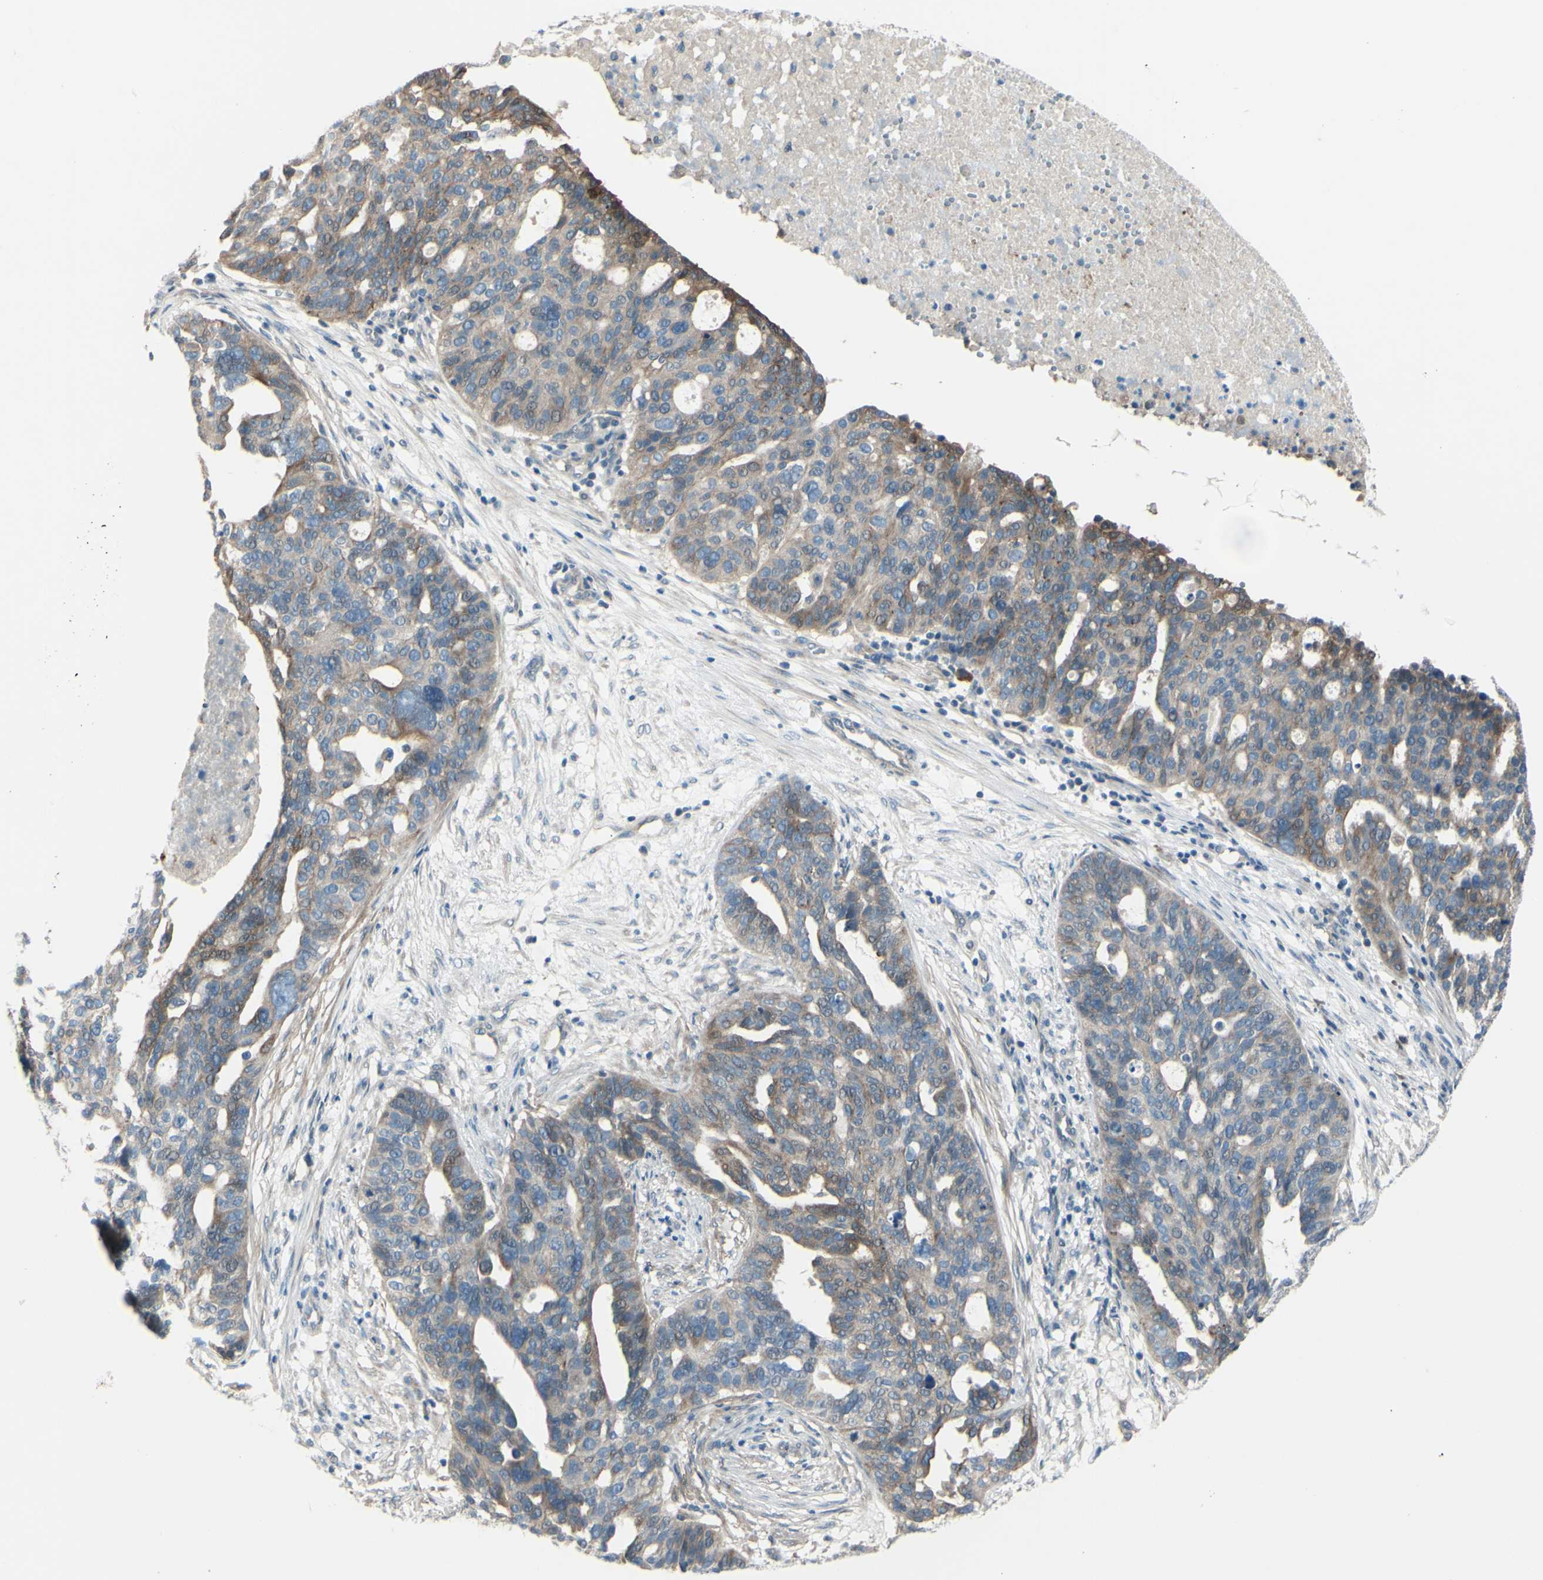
{"staining": {"intensity": "moderate", "quantity": ">75%", "location": "cytoplasmic/membranous"}, "tissue": "ovarian cancer", "cell_type": "Tumor cells", "image_type": "cancer", "snomed": [{"axis": "morphology", "description": "Cystadenocarcinoma, serous, NOS"}, {"axis": "topography", "description": "Ovary"}], "caption": "IHC image of neoplastic tissue: human serous cystadenocarcinoma (ovarian) stained using immunohistochemistry (IHC) exhibits medium levels of moderate protein expression localized specifically in the cytoplasmic/membranous of tumor cells, appearing as a cytoplasmic/membranous brown color.", "gene": "LRRK1", "patient": {"sex": "female", "age": 59}}